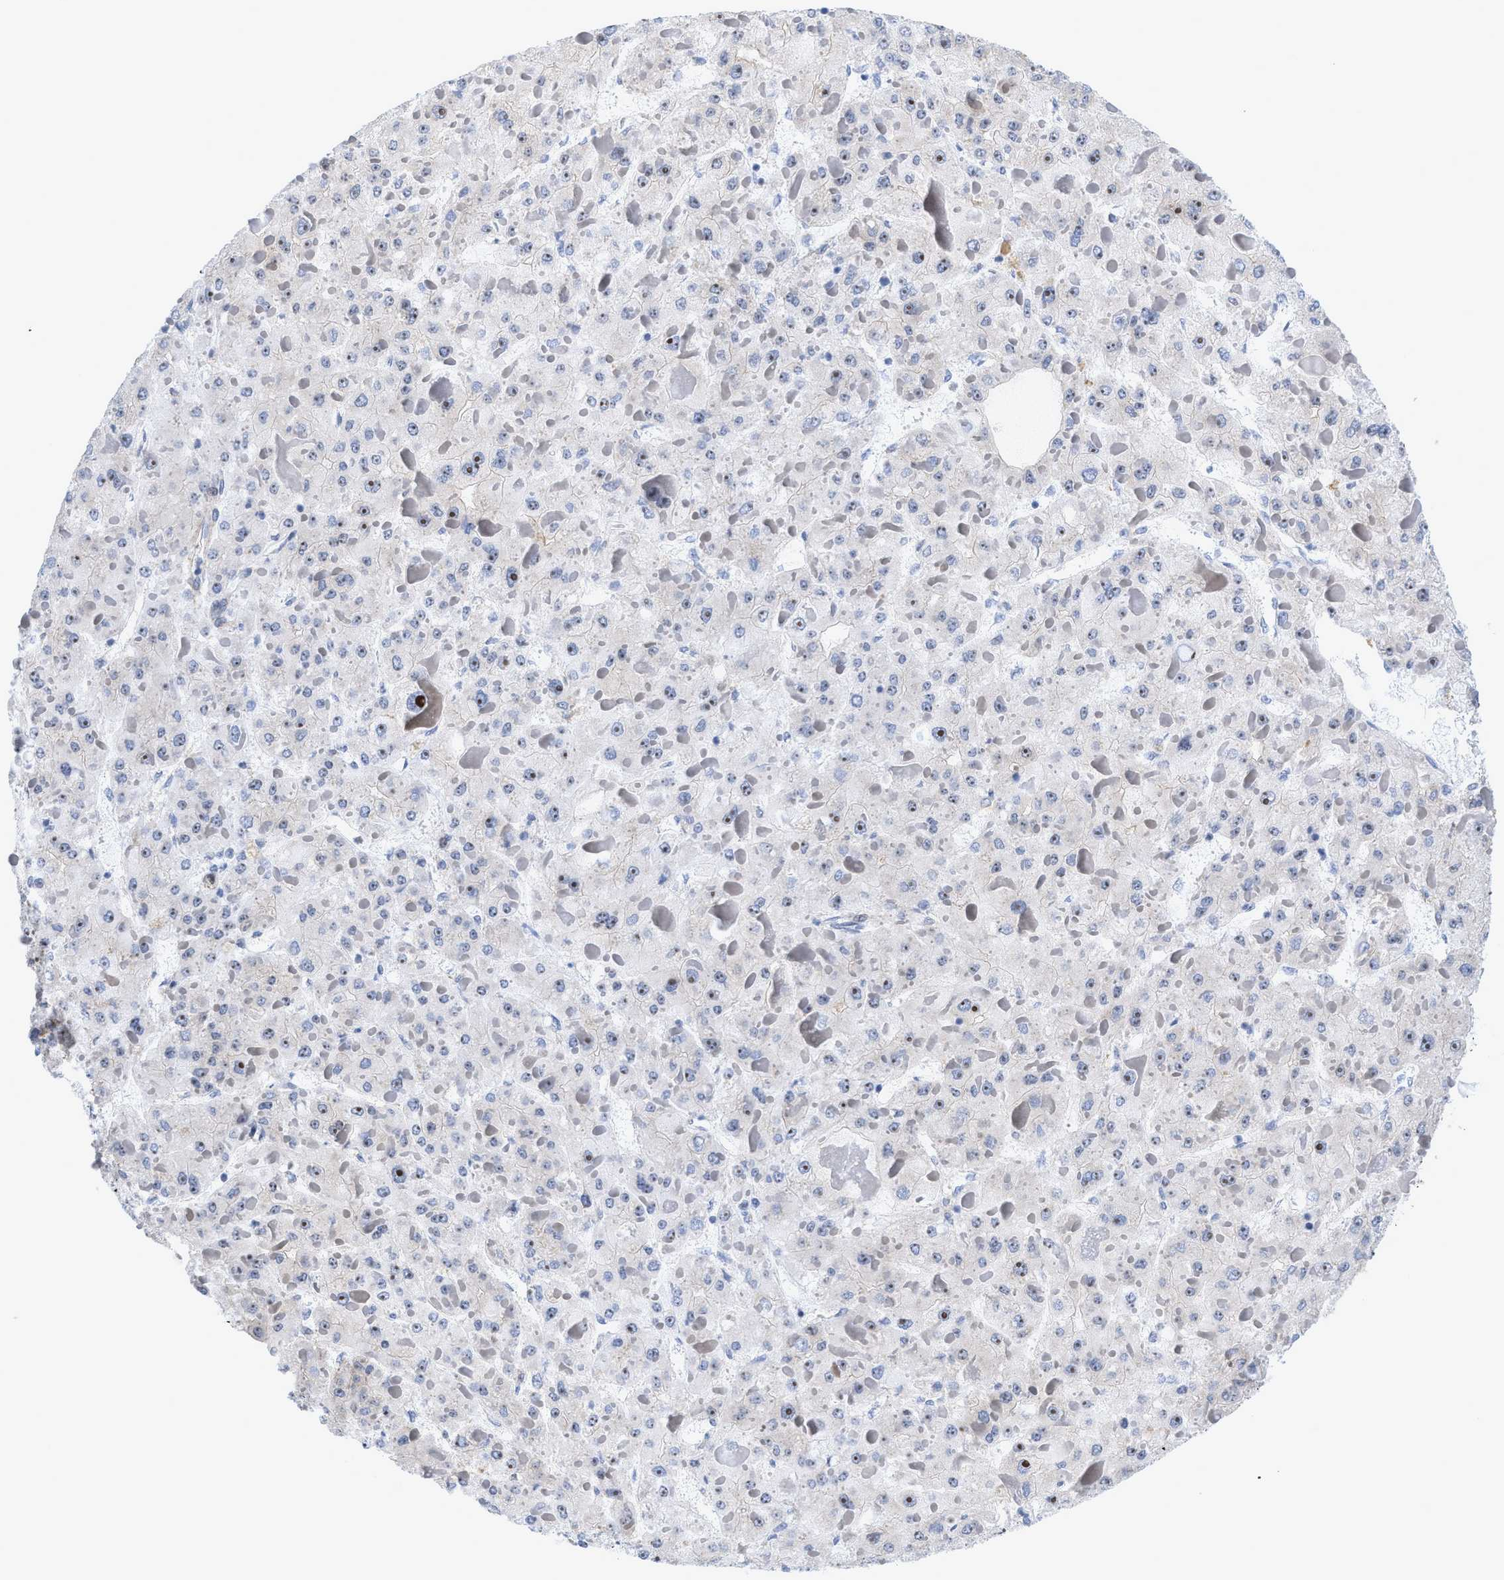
{"staining": {"intensity": "negative", "quantity": "none", "location": "none"}, "tissue": "liver cancer", "cell_type": "Tumor cells", "image_type": "cancer", "snomed": [{"axis": "morphology", "description": "Carcinoma, Hepatocellular, NOS"}, {"axis": "topography", "description": "Liver"}], "caption": "Image shows no significant protein staining in tumor cells of liver cancer (hepatocellular carcinoma). Brightfield microscopy of immunohistochemistry stained with DAB (brown) and hematoxylin (blue), captured at high magnification.", "gene": "GPRASP2", "patient": {"sex": "female", "age": 73}}